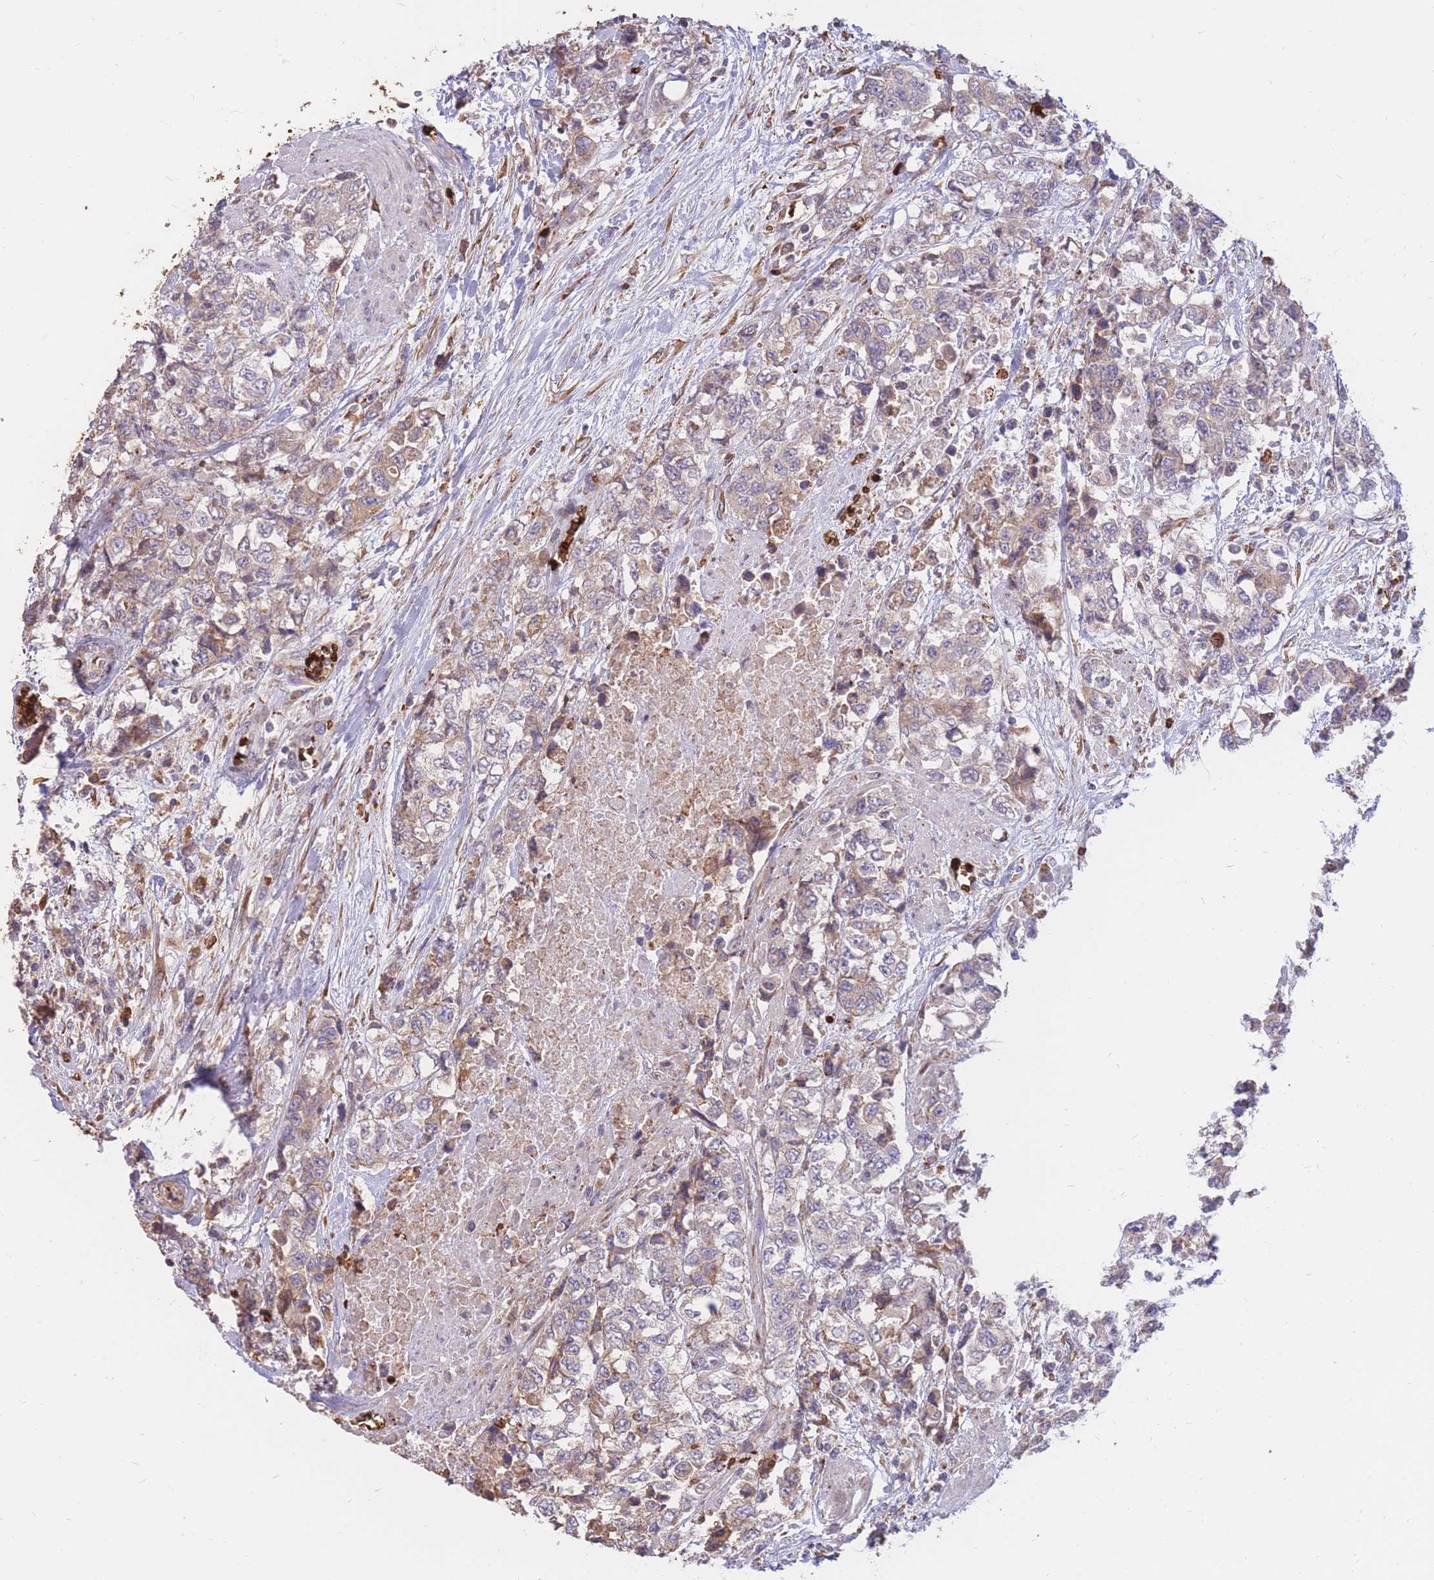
{"staining": {"intensity": "weak", "quantity": ">75%", "location": "cytoplasmic/membranous"}, "tissue": "urothelial cancer", "cell_type": "Tumor cells", "image_type": "cancer", "snomed": [{"axis": "morphology", "description": "Urothelial carcinoma, High grade"}, {"axis": "topography", "description": "Urinary bladder"}], "caption": "This micrograph exhibits immunohistochemistry (IHC) staining of human urothelial cancer, with low weak cytoplasmic/membranous positivity in about >75% of tumor cells.", "gene": "ATP10D", "patient": {"sex": "female", "age": 78}}